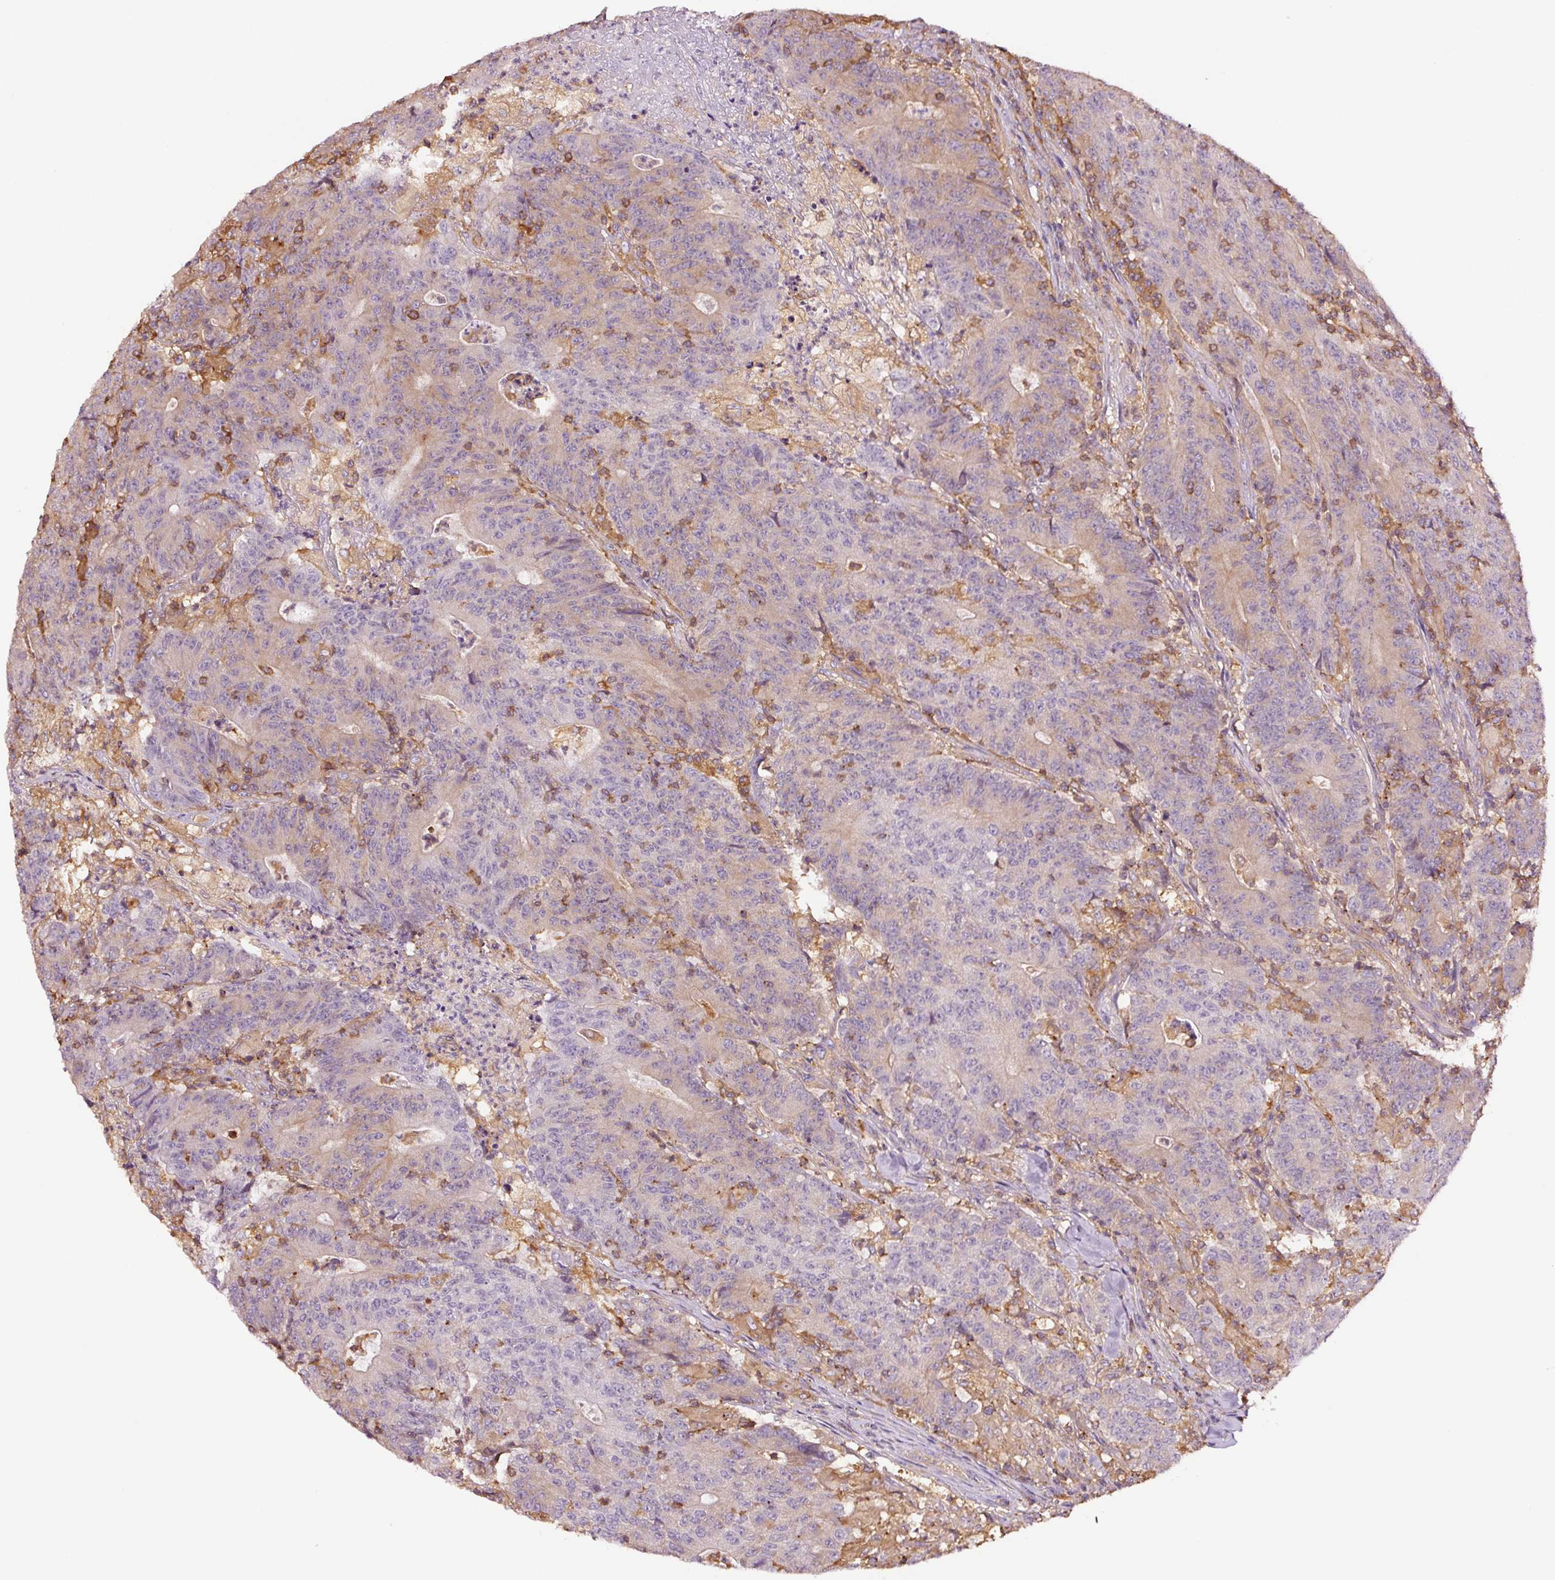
{"staining": {"intensity": "weak", "quantity": "<25%", "location": "cytoplasmic/membranous"}, "tissue": "colorectal cancer", "cell_type": "Tumor cells", "image_type": "cancer", "snomed": [{"axis": "morphology", "description": "Adenocarcinoma, NOS"}, {"axis": "topography", "description": "Colon"}], "caption": "Micrograph shows no significant protein positivity in tumor cells of colorectal adenocarcinoma.", "gene": "METAP1", "patient": {"sex": "female", "age": 75}}